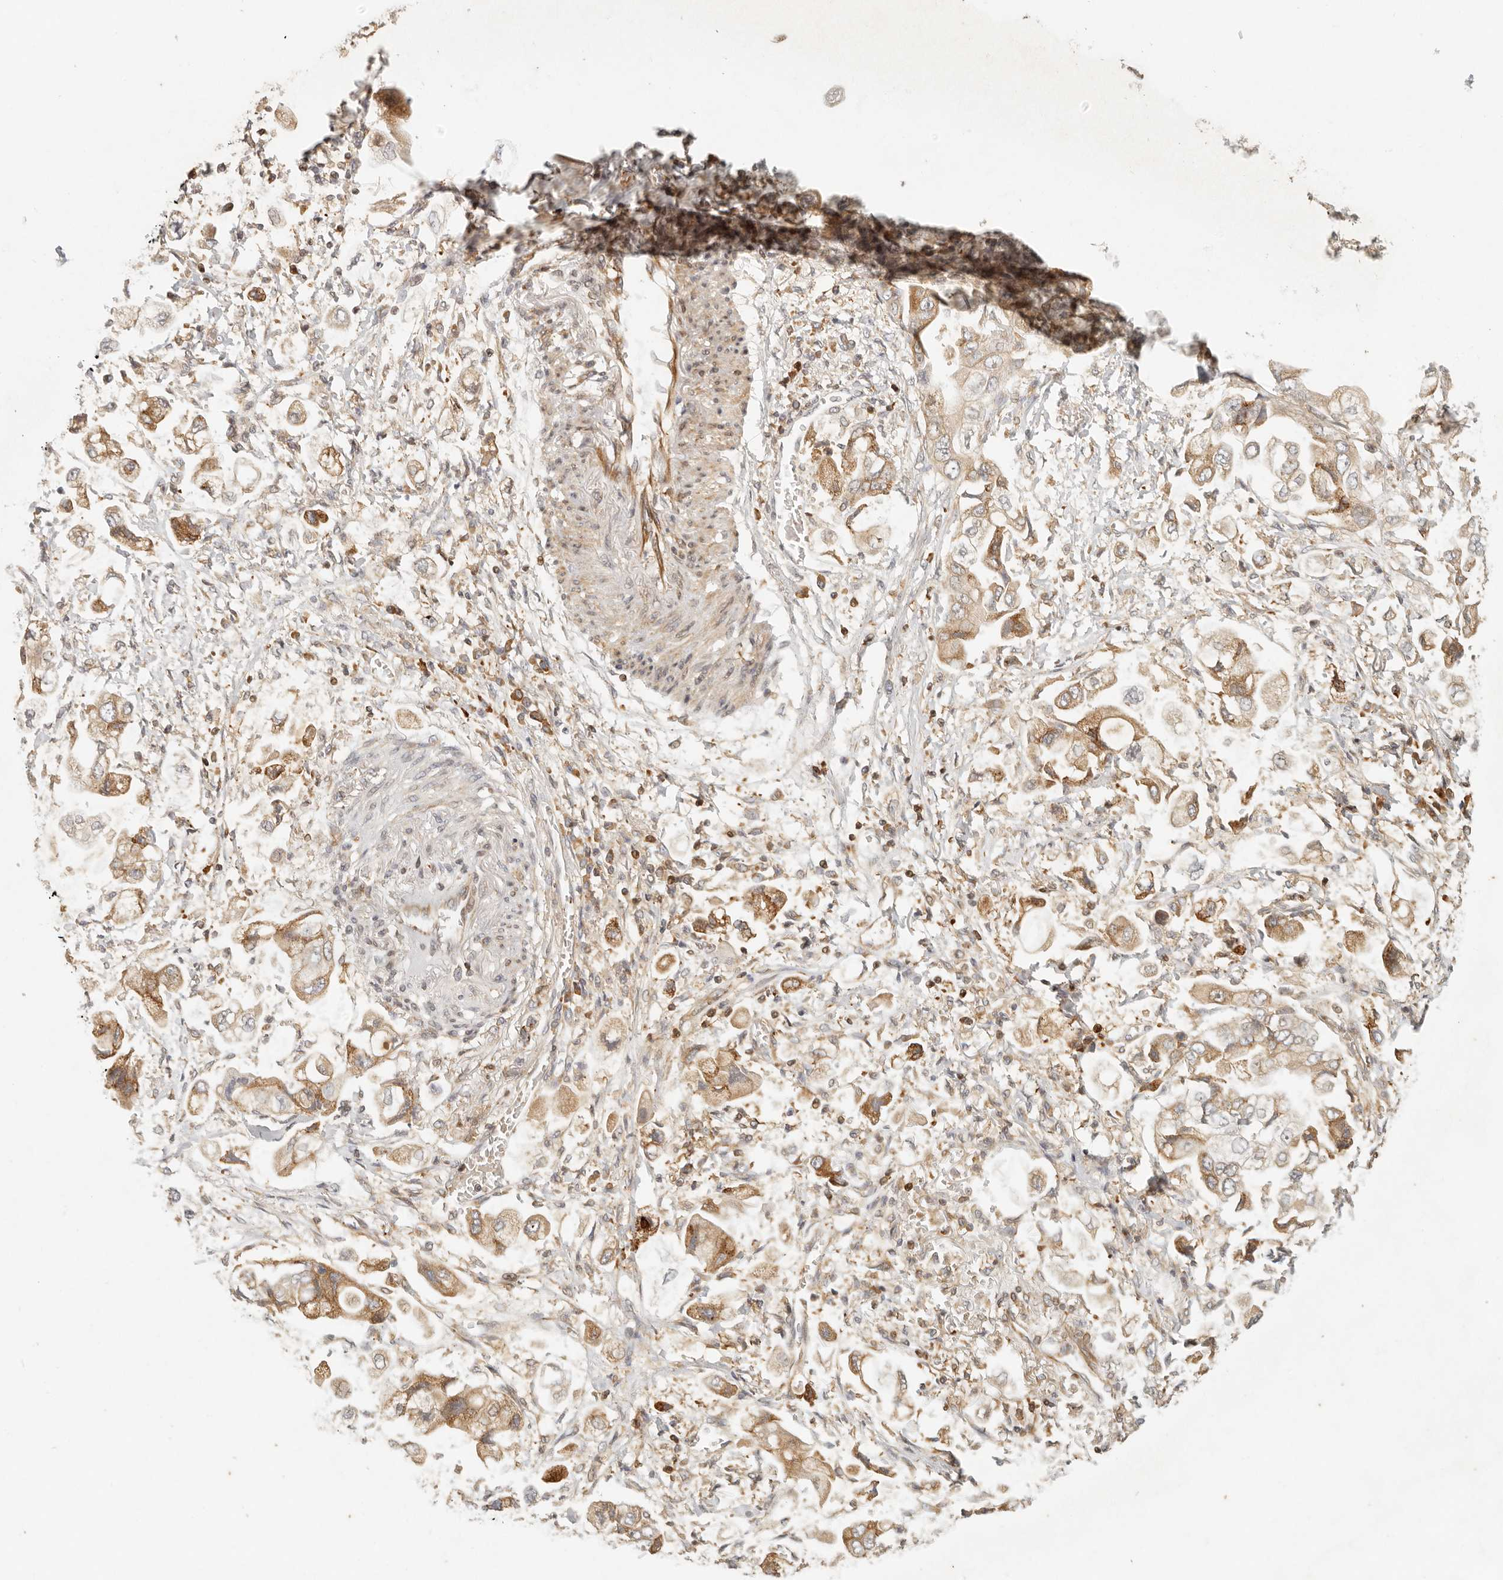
{"staining": {"intensity": "moderate", "quantity": ">75%", "location": "cytoplasmic/membranous"}, "tissue": "stomach cancer", "cell_type": "Tumor cells", "image_type": "cancer", "snomed": [{"axis": "morphology", "description": "Adenocarcinoma, NOS"}, {"axis": "topography", "description": "Stomach"}], "caption": "The micrograph demonstrates staining of stomach adenocarcinoma, revealing moderate cytoplasmic/membranous protein expression (brown color) within tumor cells.", "gene": "AHDC1", "patient": {"sex": "male", "age": 62}}